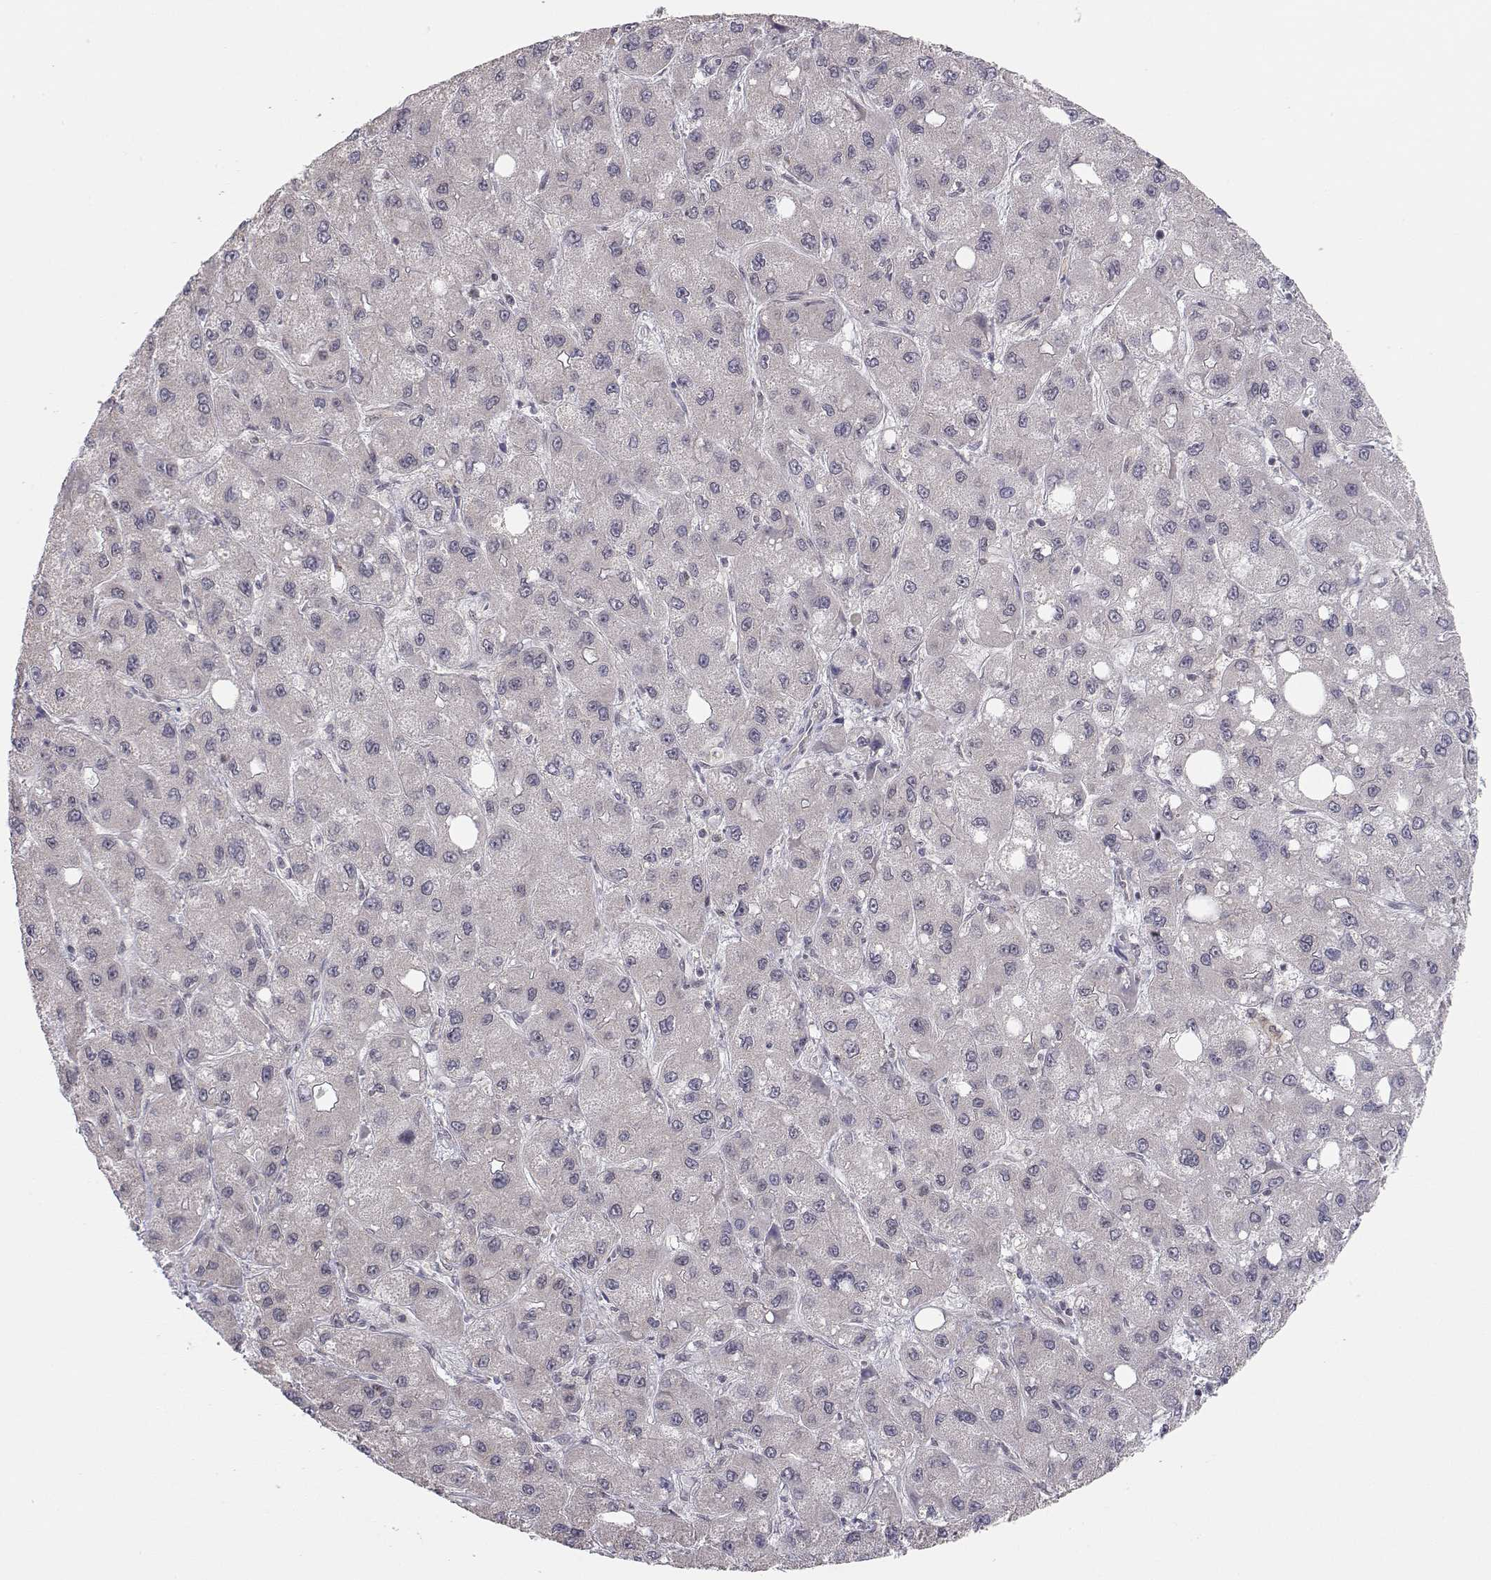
{"staining": {"intensity": "negative", "quantity": "none", "location": "none"}, "tissue": "liver cancer", "cell_type": "Tumor cells", "image_type": "cancer", "snomed": [{"axis": "morphology", "description": "Carcinoma, Hepatocellular, NOS"}, {"axis": "topography", "description": "Liver"}], "caption": "Histopathology image shows no protein staining in tumor cells of liver cancer tissue.", "gene": "KIF13B", "patient": {"sex": "male", "age": 73}}